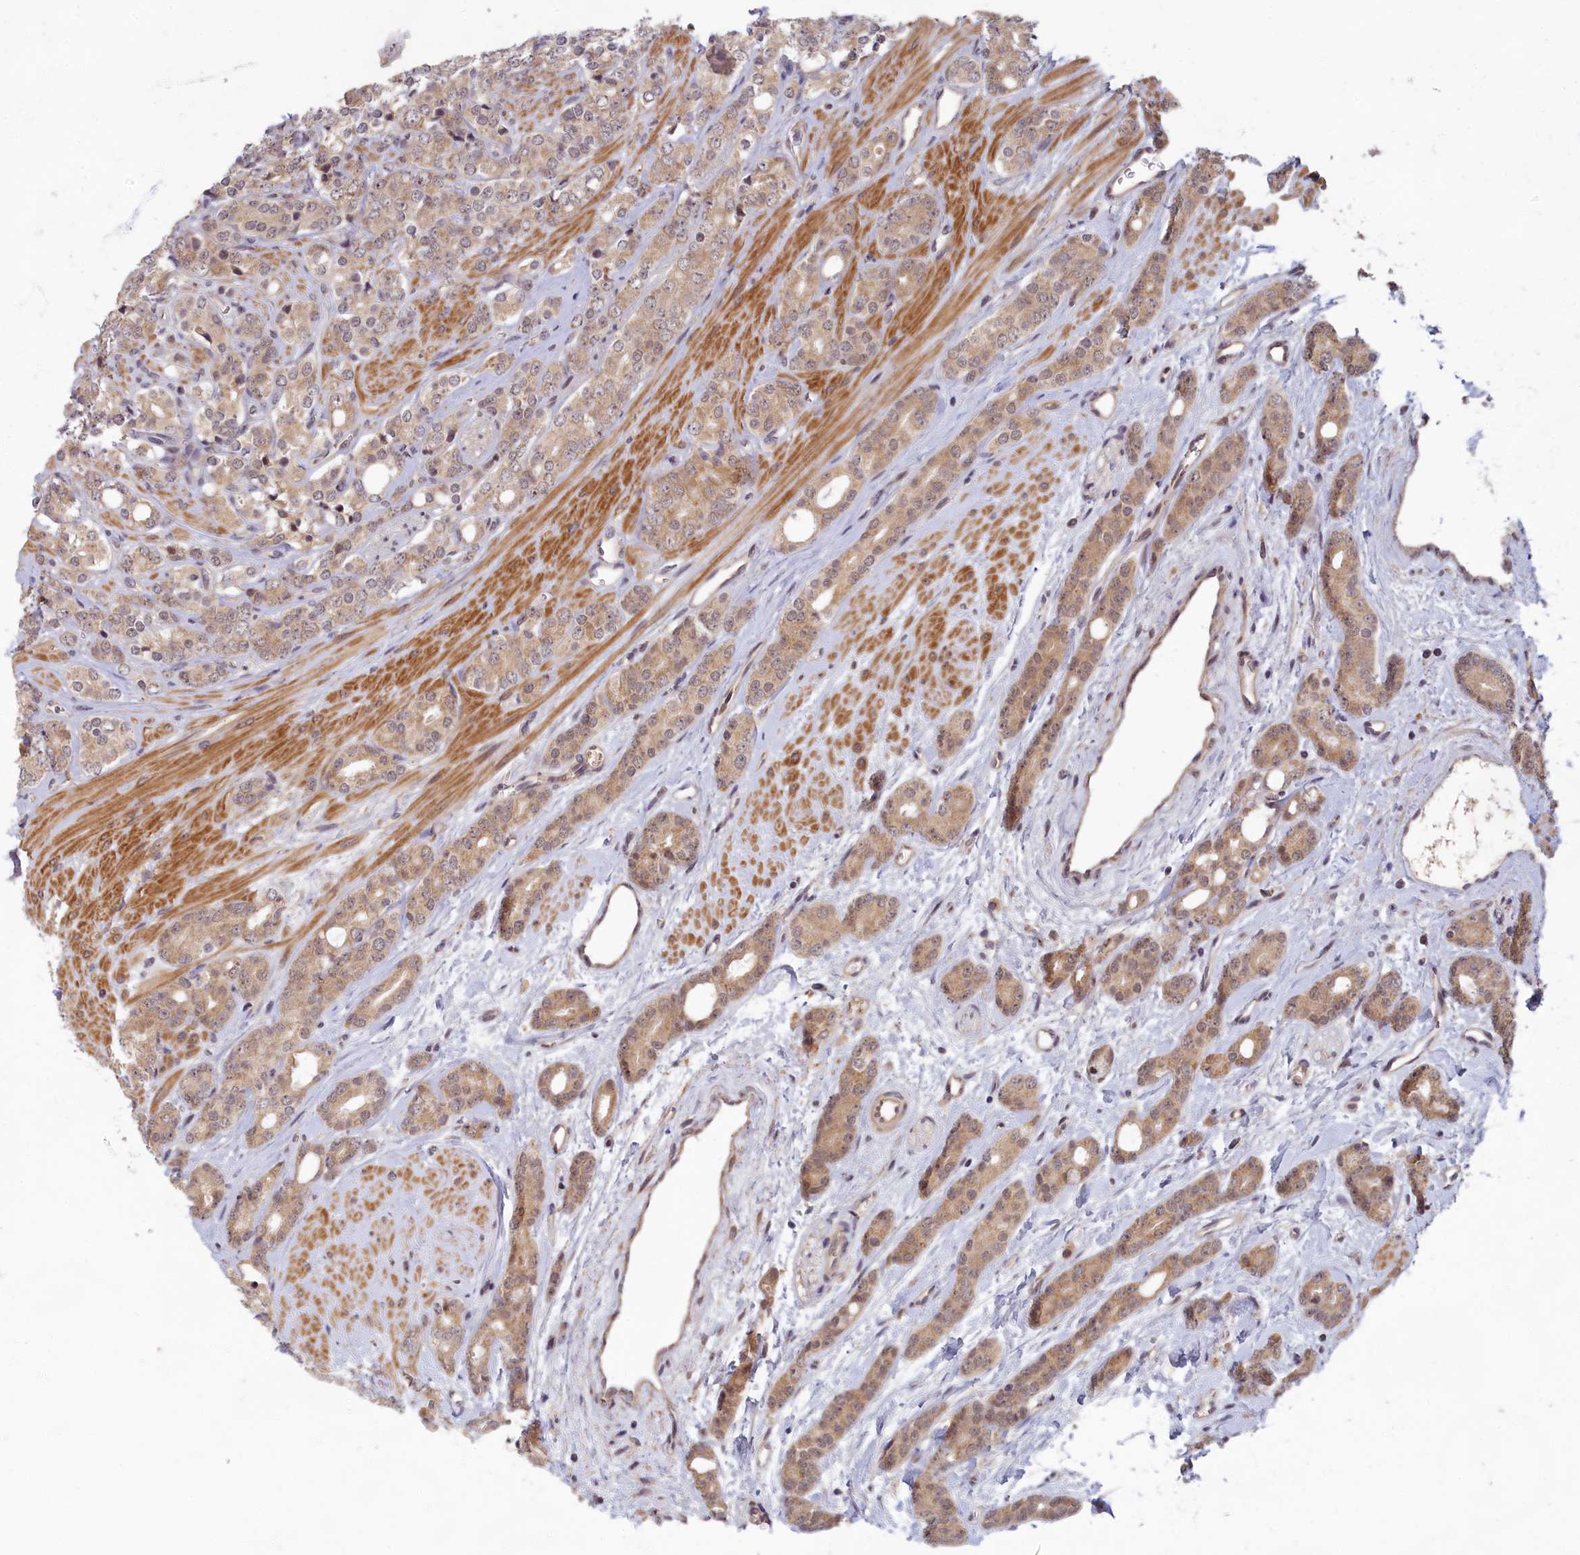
{"staining": {"intensity": "weak", "quantity": ">75%", "location": "cytoplasmic/membranous"}, "tissue": "prostate cancer", "cell_type": "Tumor cells", "image_type": "cancer", "snomed": [{"axis": "morphology", "description": "Adenocarcinoma, High grade"}, {"axis": "topography", "description": "Prostate"}], "caption": "Immunohistochemistry (IHC) histopathology image of high-grade adenocarcinoma (prostate) stained for a protein (brown), which reveals low levels of weak cytoplasmic/membranous expression in about >75% of tumor cells.", "gene": "EARS2", "patient": {"sex": "male", "age": 62}}